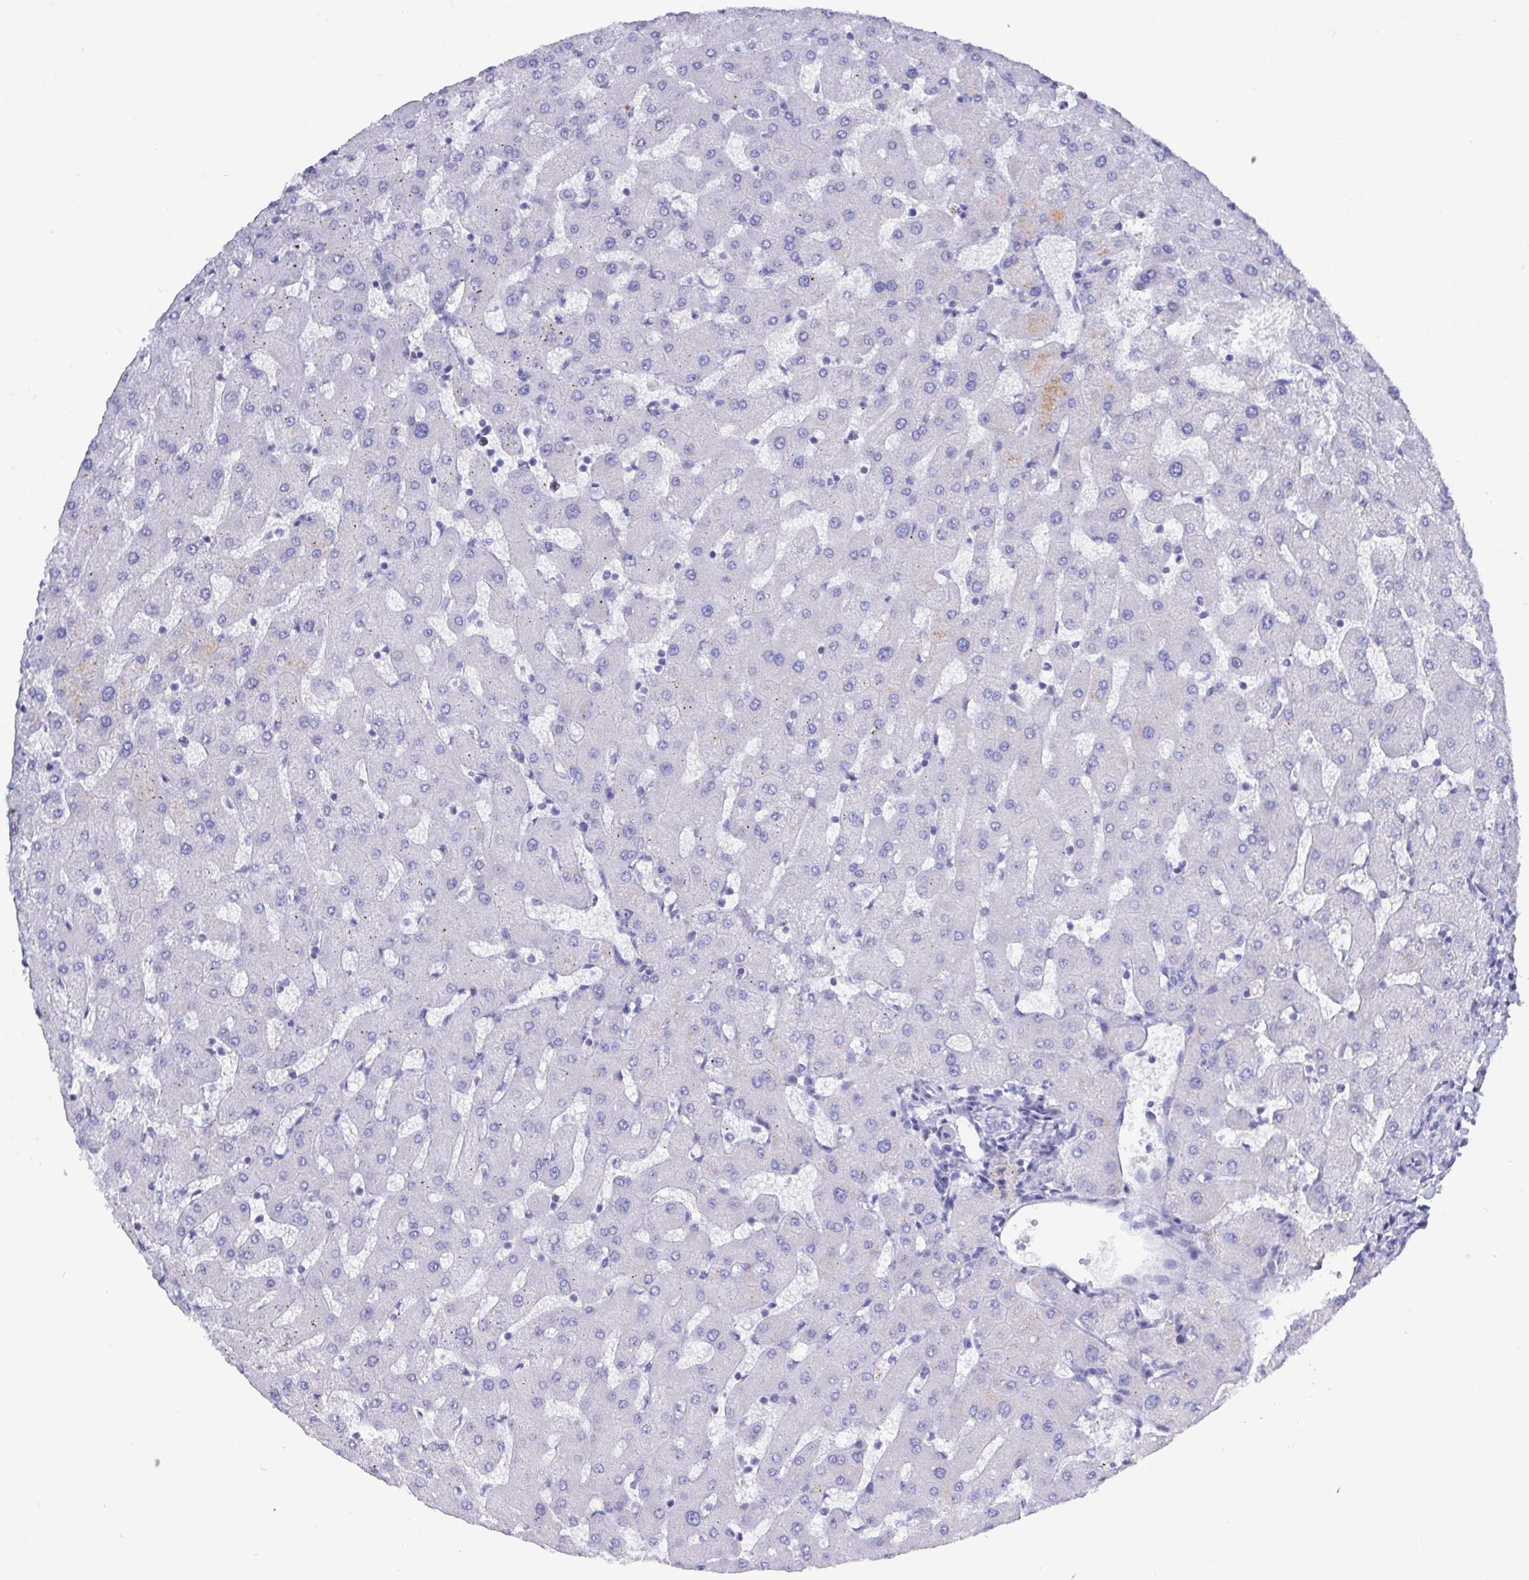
{"staining": {"intensity": "negative", "quantity": "none", "location": "none"}, "tissue": "liver", "cell_type": "Cholangiocytes", "image_type": "normal", "snomed": [{"axis": "morphology", "description": "Normal tissue, NOS"}, {"axis": "topography", "description": "Liver"}], "caption": "High power microscopy photomicrograph of an immunohistochemistry (IHC) image of normal liver, revealing no significant expression in cholangiocytes.", "gene": "PRG3", "patient": {"sex": "female", "age": 63}}